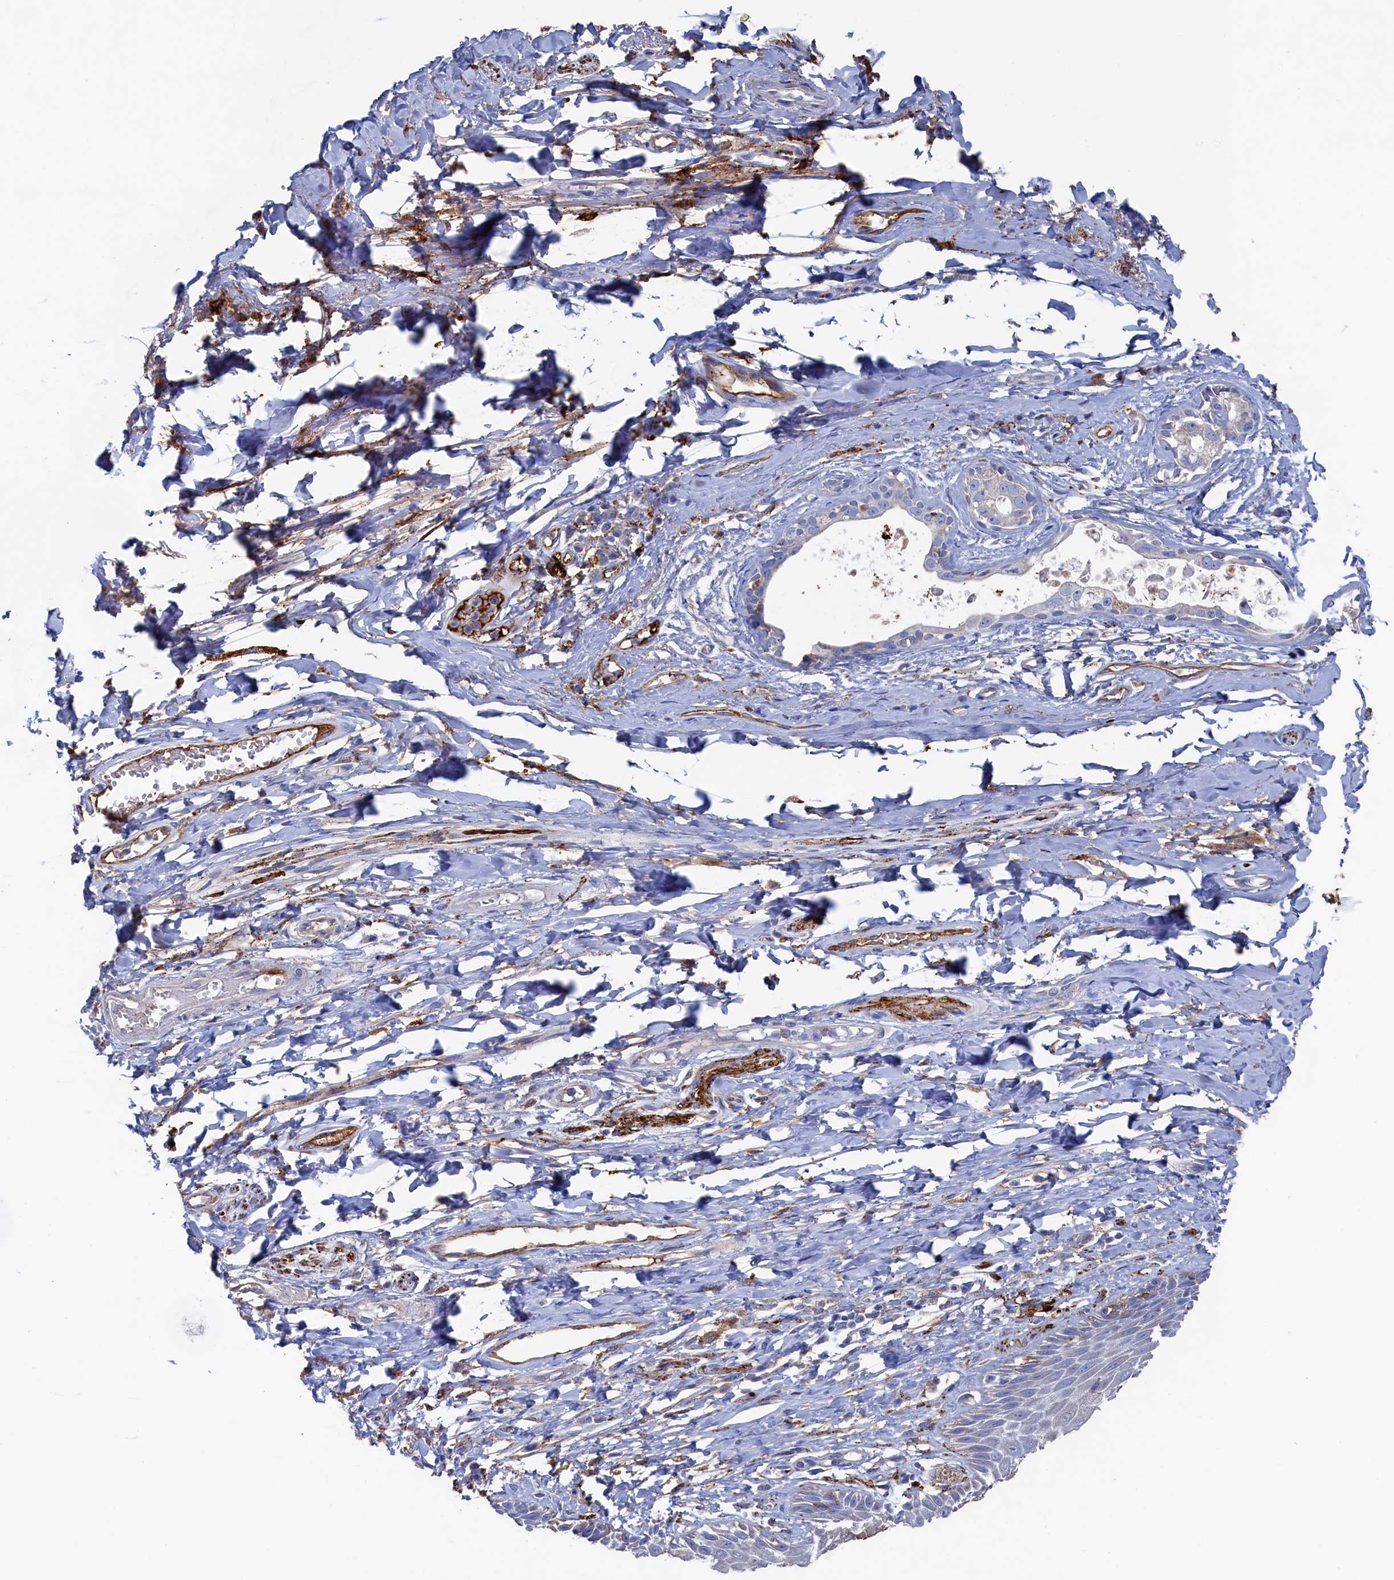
{"staining": {"intensity": "negative", "quantity": "none", "location": "none"}, "tissue": "skin", "cell_type": "Epidermal cells", "image_type": "normal", "snomed": [{"axis": "morphology", "description": "Normal tissue, NOS"}, {"axis": "topography", "description": "Anal"}], "caption": "Image shows no protein expression in epidermal cells of benign skin. (Brightfield microscopy of DAB immunohistochemistry at high magnification).", "gene": "C12orf73", "patient": {"sex": "male", "age": 78}}